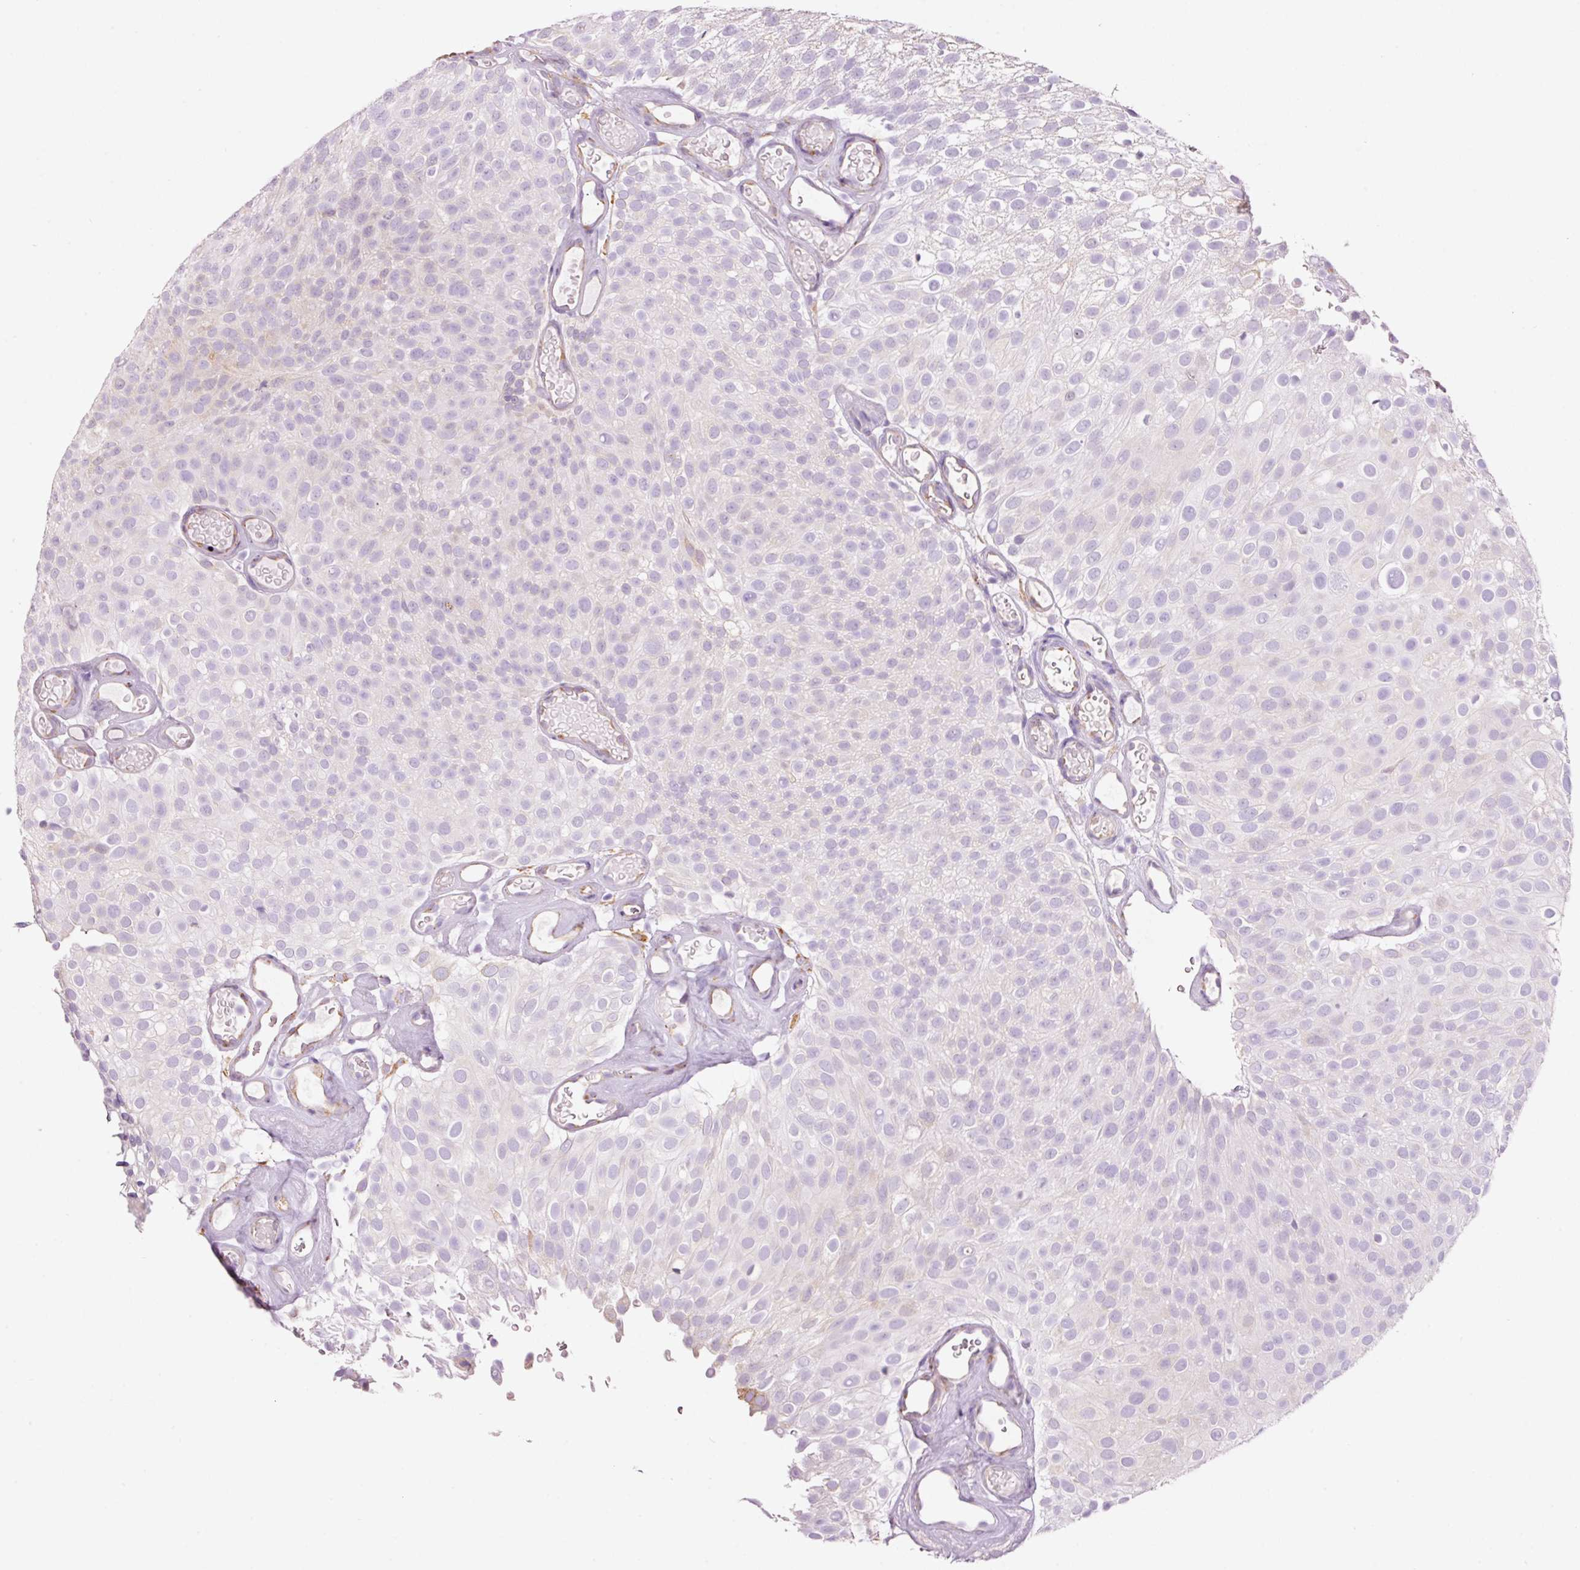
{"staining": {"intensity": "negative", "quantity": "none", "location": "none"}, "tissue": "urothelial cancer", "cell_type": "Tumor cells", "image_type": "cancer", "snomed": [{"axis": "morphology", "description": "Urothelial carcinoma, Low grade"}, {"axis": "topography", "description": "Urinary bladder"}], "caption": "Immunohistochemical staining of human low-grade urothelial carcinoma demonstrates no significant positivity in tumor cells. (DAB immunohistochemistry visualized using brightfield microscopy, high magnification).", "gene": "GCG", "patient": {"sex": "male", "age": 78}}